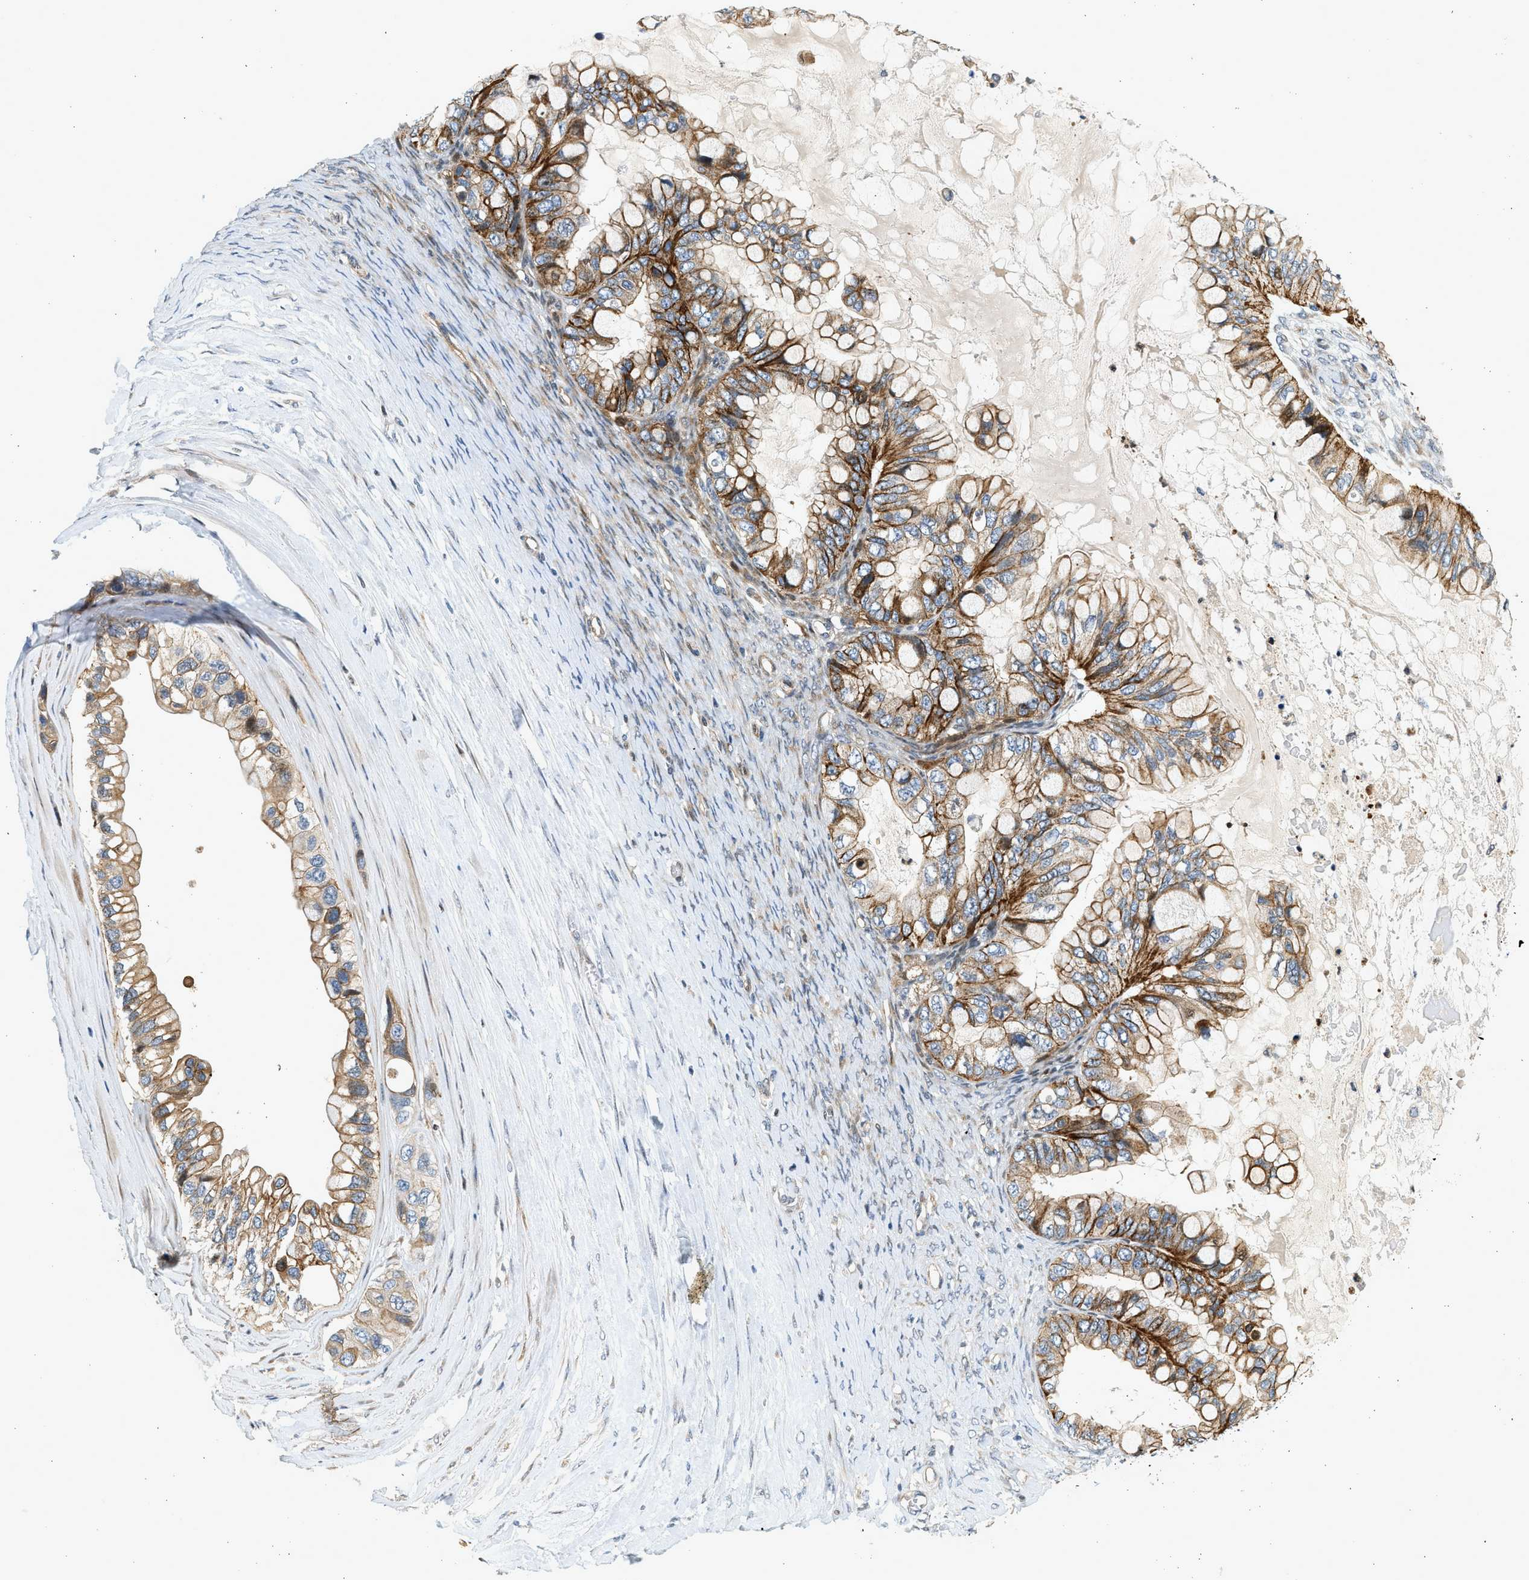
{"staining": {"intensity": "strong", "quantity": "25%-75%", "location": "cytoplasmic/membranous"}, "tissue": "ovarian cancer", "cell_type": "Tumor cells", "image_type": "cancer", "snomed": [{"axis": "morphology", "description": "Cystadenocarcinoma, mucinous, NOS"}, {"axis": "topography", "description": "Ovary"}], "caption": "The photomicrograph displays immunohistochemical staining of ovarian cancer. There is strong cytoplasmic/membranous staining is identified in about 25%-75% of tumor cells.", "gene": "NRSN2", "patient": {"sex": "female", "age": 80}}